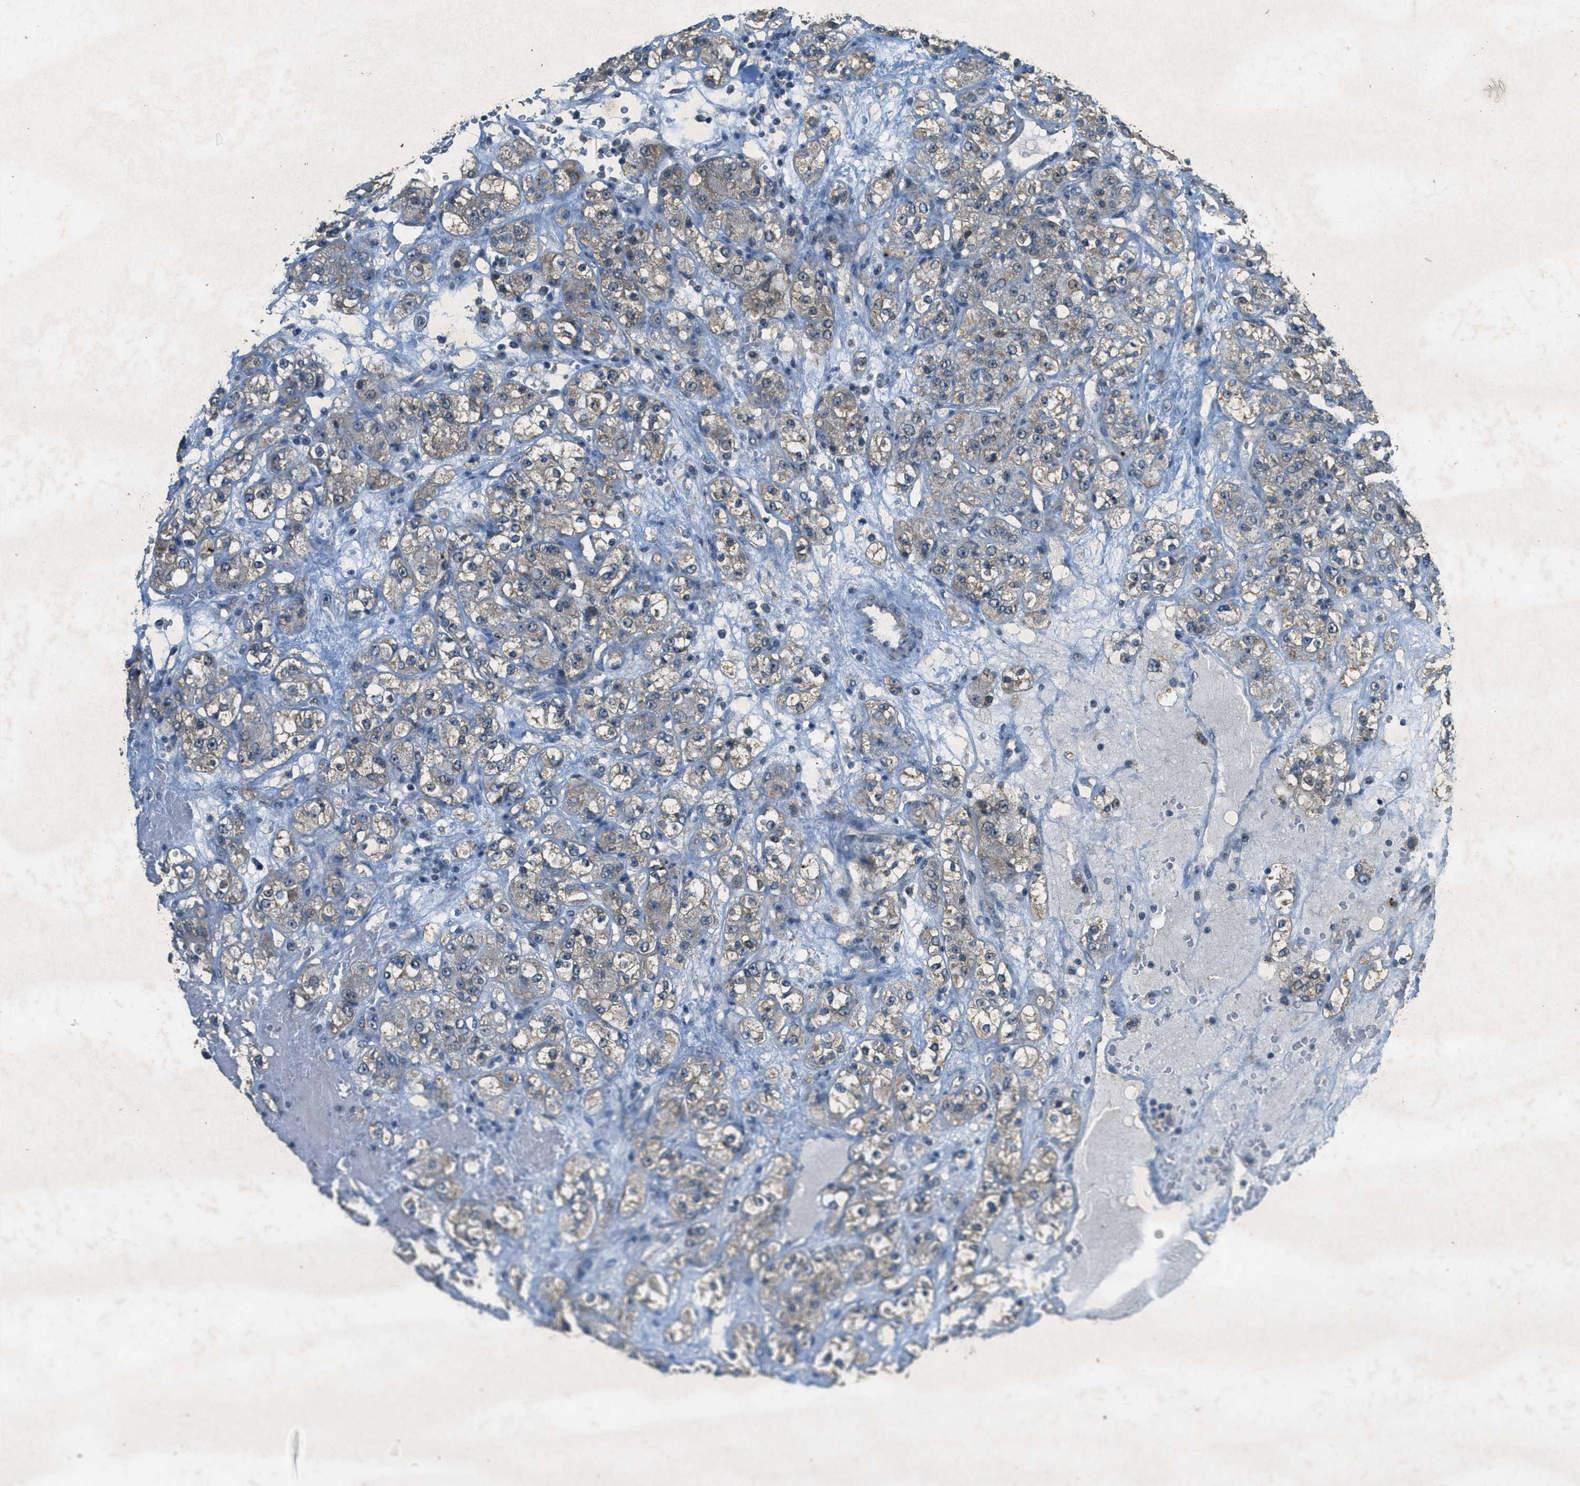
{"staining": {"intensity": "weak", "quantity": "<25%", "location": "cytoplasmic/membranous"}, "tissue": "renal cancer", "cell_type": "Tumor cells", "image_type": "cancer", "snomed": [{"axis": "morphology", "description": "Normal tissue, NOS"}, {"axis": "morphology", "description": "Adenocarcinoma, NOS"}, {"axis": "topography", "description": "Kidney"}], "caption": "High magnification brightfield microscopy of renal adenocarcinoma stained with DAB (brown) and counterstained with hematoxylin (blue): tumor cells show no significant expression.", "gene": "TCF20", "patient": {"sex": "male", "age": 61}}